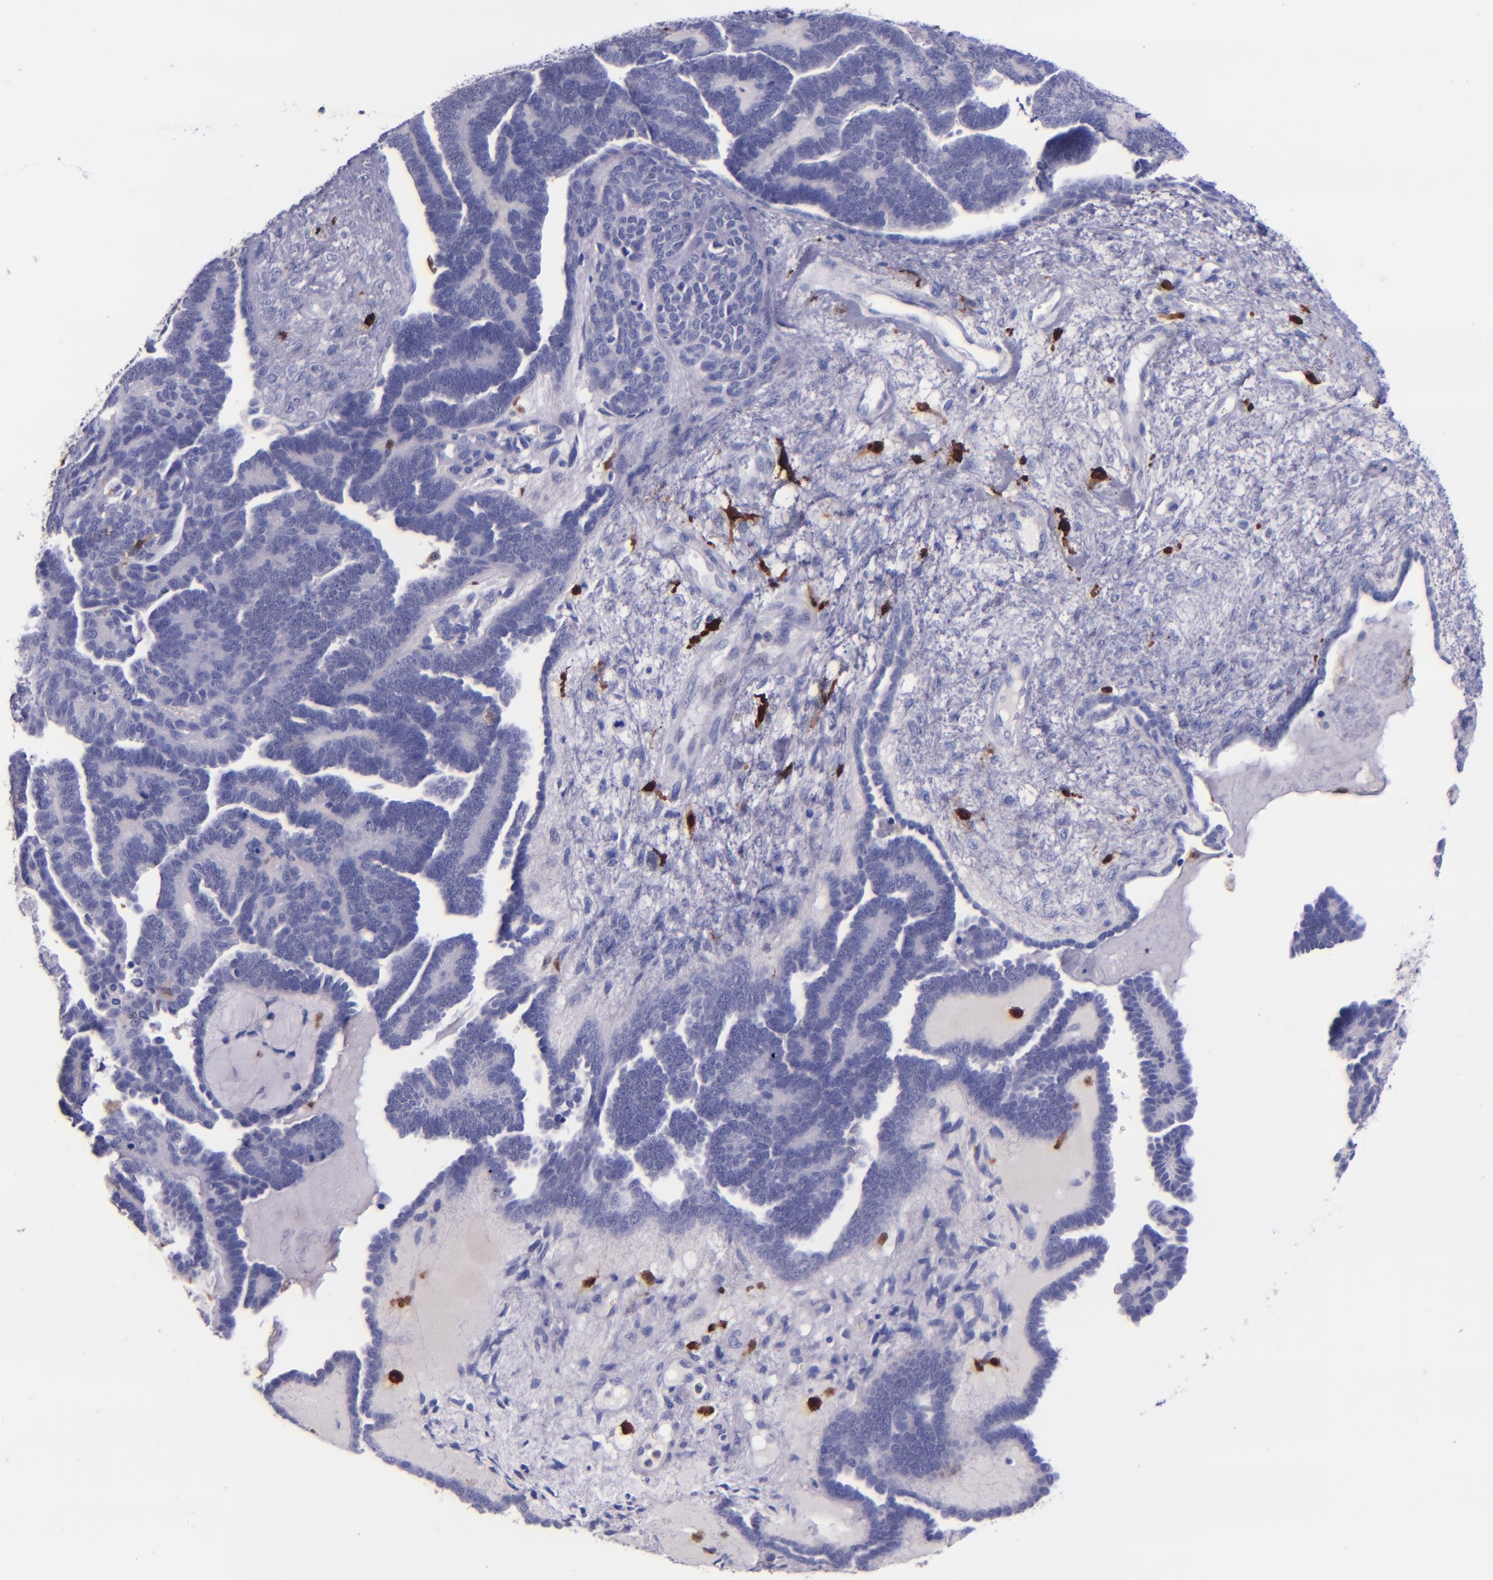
{"staining": {"intensity": "negative", "quantity": "none", "location": "none"}, "tissue": "endometrial cancer", "cell_type": "Tumor cells", "image_type": "cancer", "snomed": [{"axis": "morphology", "description": "Neoplasm, malignant, NOS"}, {"axis": "topography", "description": "Endometrium"}], "caption": "Immunohistochemical staining of human endometrial malignant neoplasm demonstrates no significant staining in tumor cells.", "gene": "F13A1", "patient": {"sex": "female", "age": 74}}